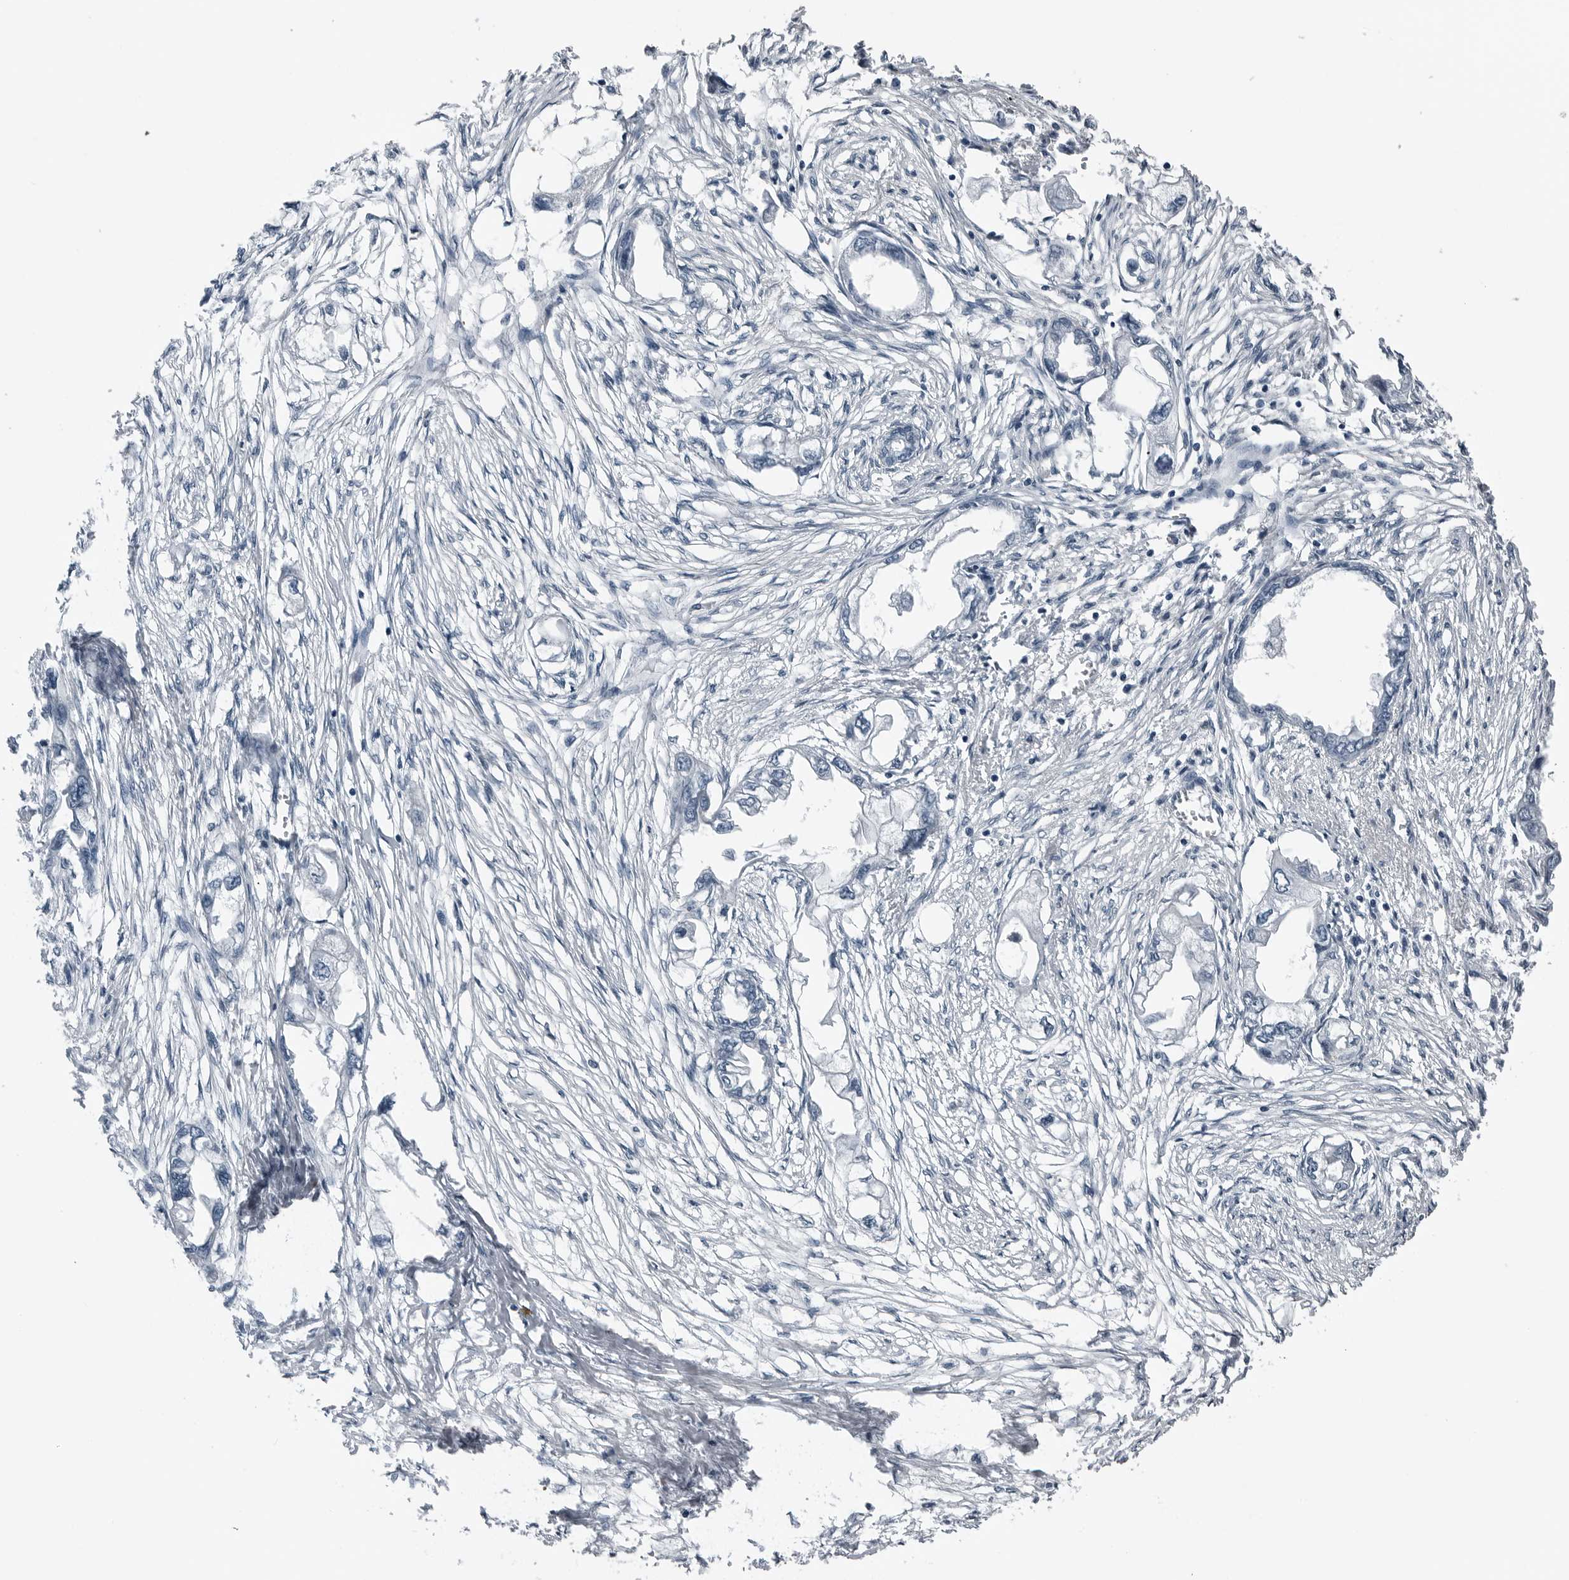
{"staining": {"intensity": "negative", "quantity": "none", "location": "none"}, "tissue": "endometrial cancer", "cell_type": "Tumor cells", "image_type": "cancer", "snomed": [{"axis": "morphology", "description": "Adenocarcinoma, NOS"}, {"axis": "morphology", "description": "Adenocarcinoma, metastatic, NOS"}, {"axis": "topography", "description": "Adipose tissue"}, {"axis": "topography", "description": "Endometrium"}], "caption": "IHC micrograph of human endometrial cancer (adenocarcinoma) stained for a protein (brown), which shows no staining in tumor cells.", "gene": "SPINK1", "patient": {"sex": "female", "age": 67}}